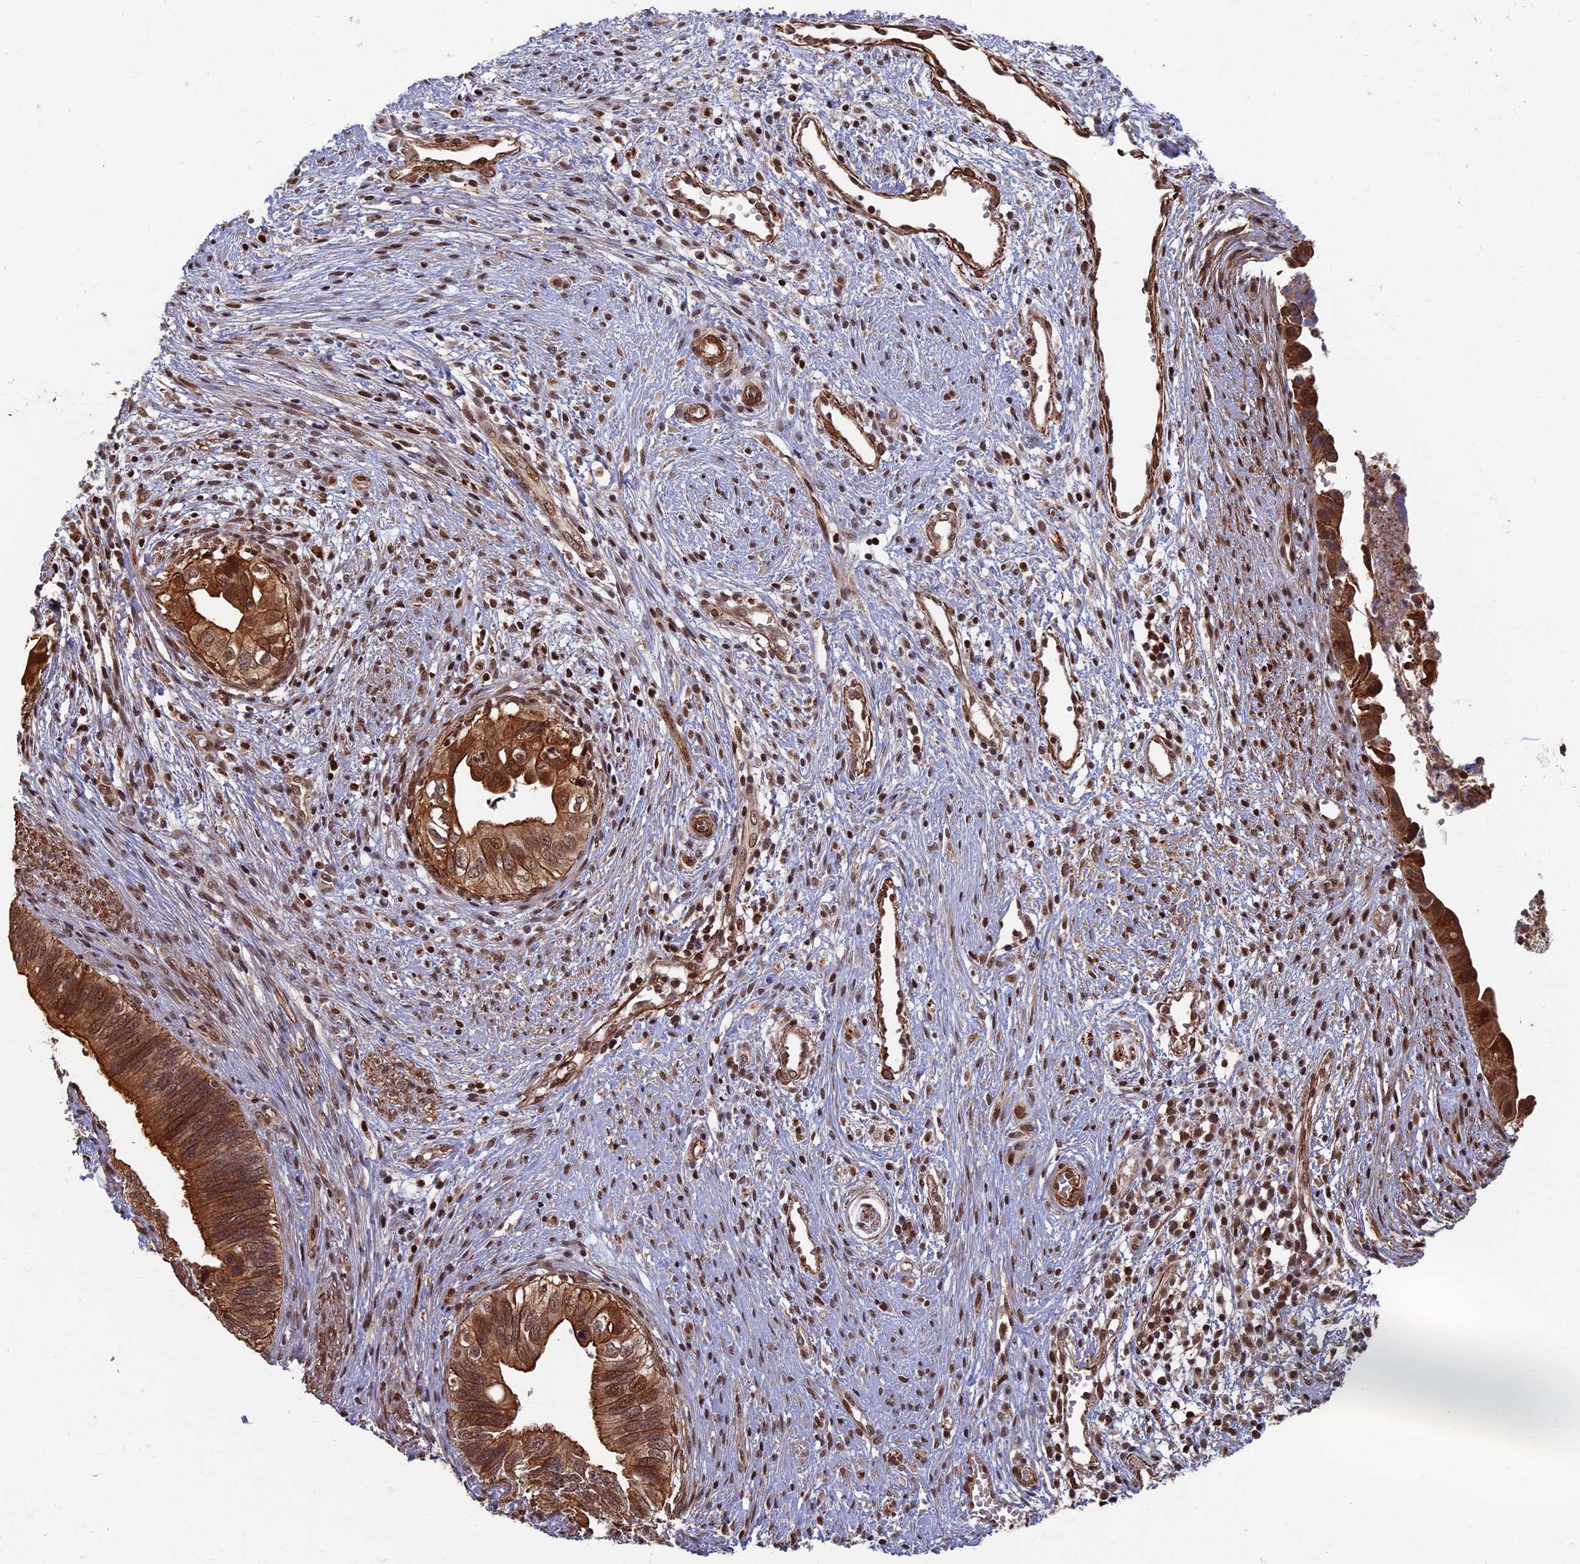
{"staining": {"intensity": "strong", "quantity": ">75%", "location": "cytoplasmic/membranous,nuclear"}, "tissue": "cervical cancer", "cell_type": "Tumor cells", "image_type": "cancer", "snomed": [{"axis": "morphology", "description": "Adenocarcinoma, NOS"}, {"axis": "topography", "description": "Cervix"}], "caption": "Cervical cancer (adenocarcinoma) stained for a protein (brown) shows strong cytoplasmic/membranous and nuclear positive positivity in approximately >75% of tumor cells.", "gene": "CTDP1", "patient": {"sex": "female", "age": 42}}